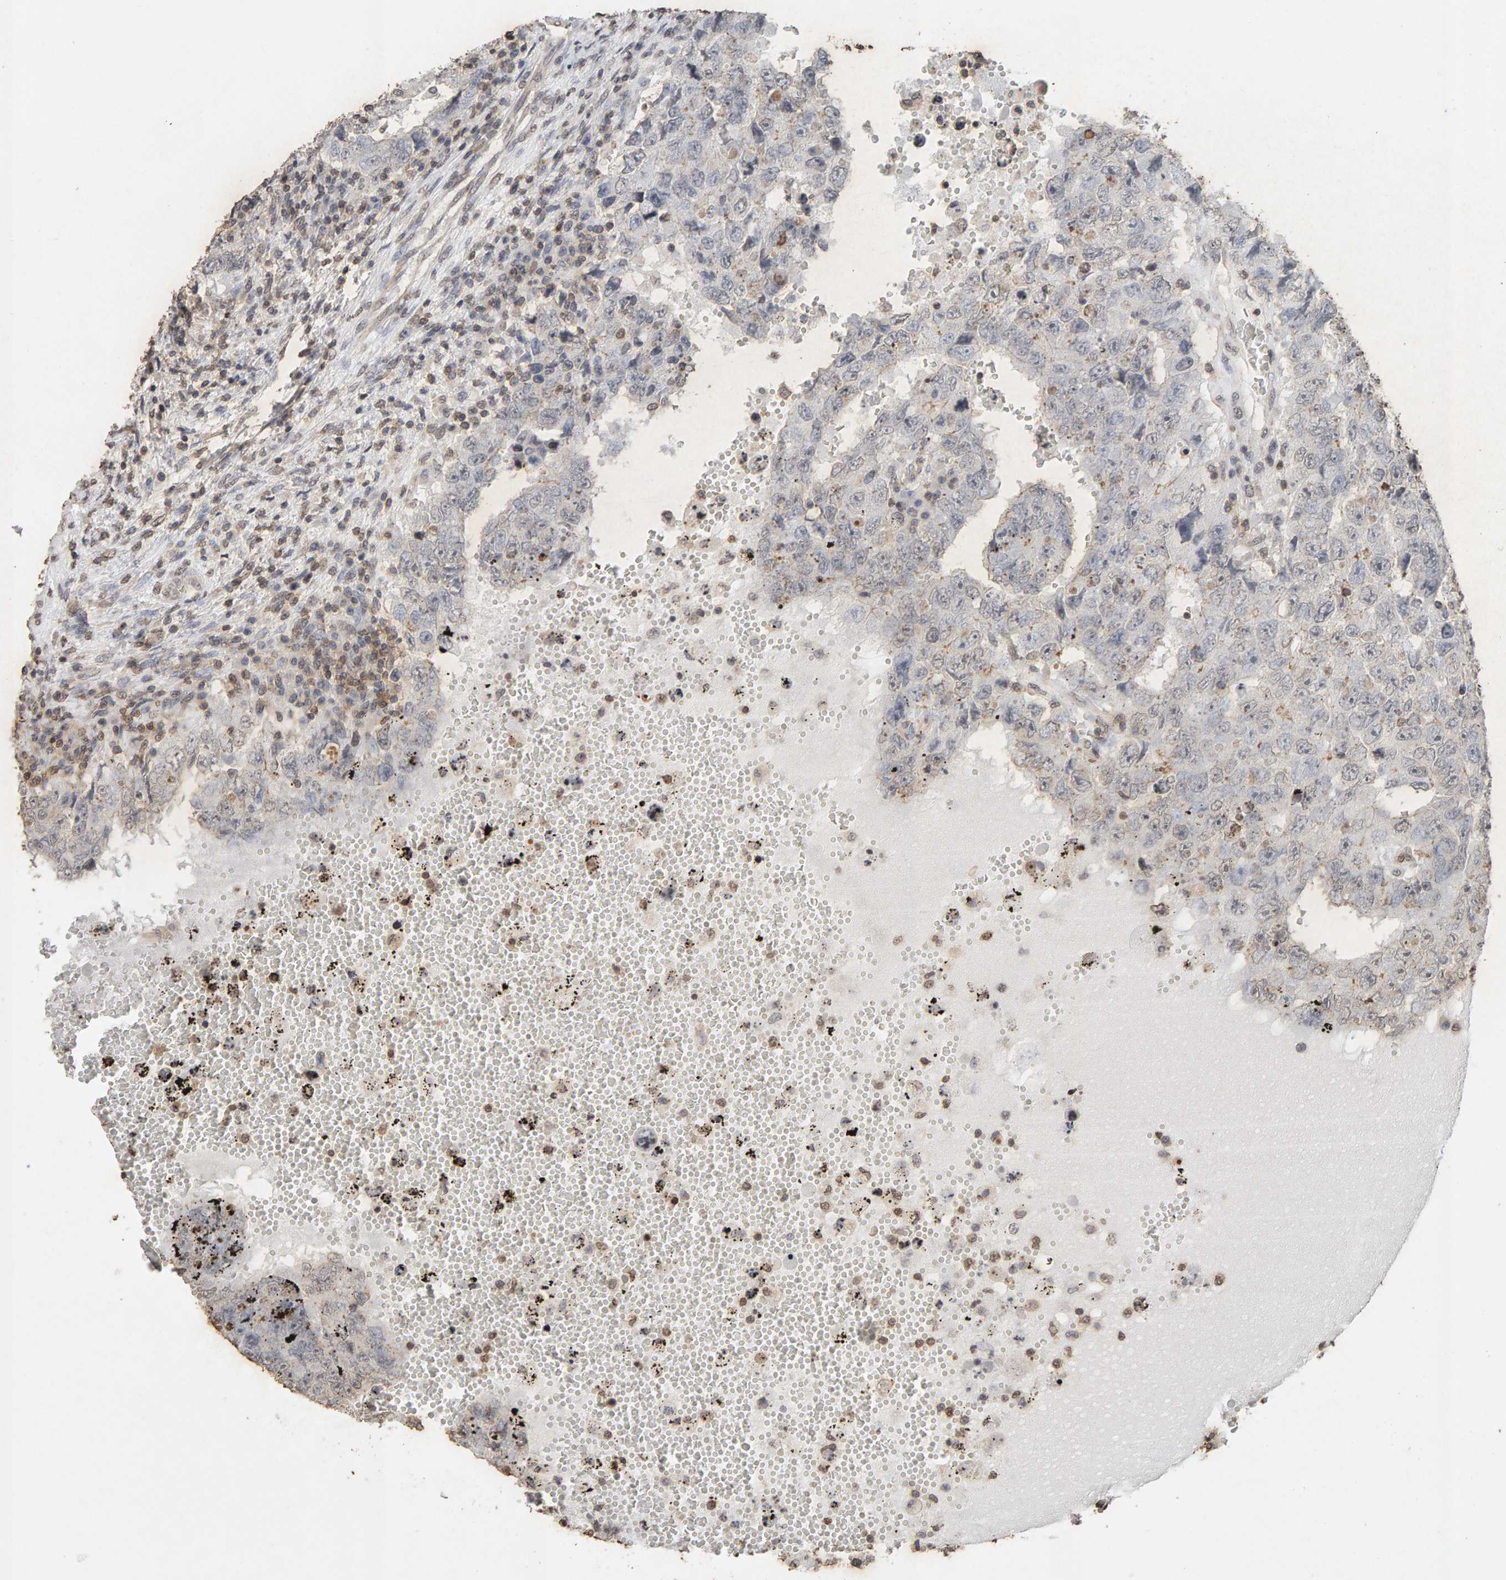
{"staining": {"intensity": "weak", "quantity": "<25%", "location": "cytoplasmic/membranous"}, "tissue": "testis cancer", "cell_type": "Tumor cells", "image_type": "cancer", "snomed": [{"axis": "morphology", "description": "Carcinoma, Embryonal, NOS"}, {"axis": "topography", "description": "Testis"}], "caption": "Immunohistochemistry (IHC) of human testis embryonal carcinoma reveals no staining in tumor cells.", "gene": "DNAJB5", "patient": {"sex": "male", "age": 26}}